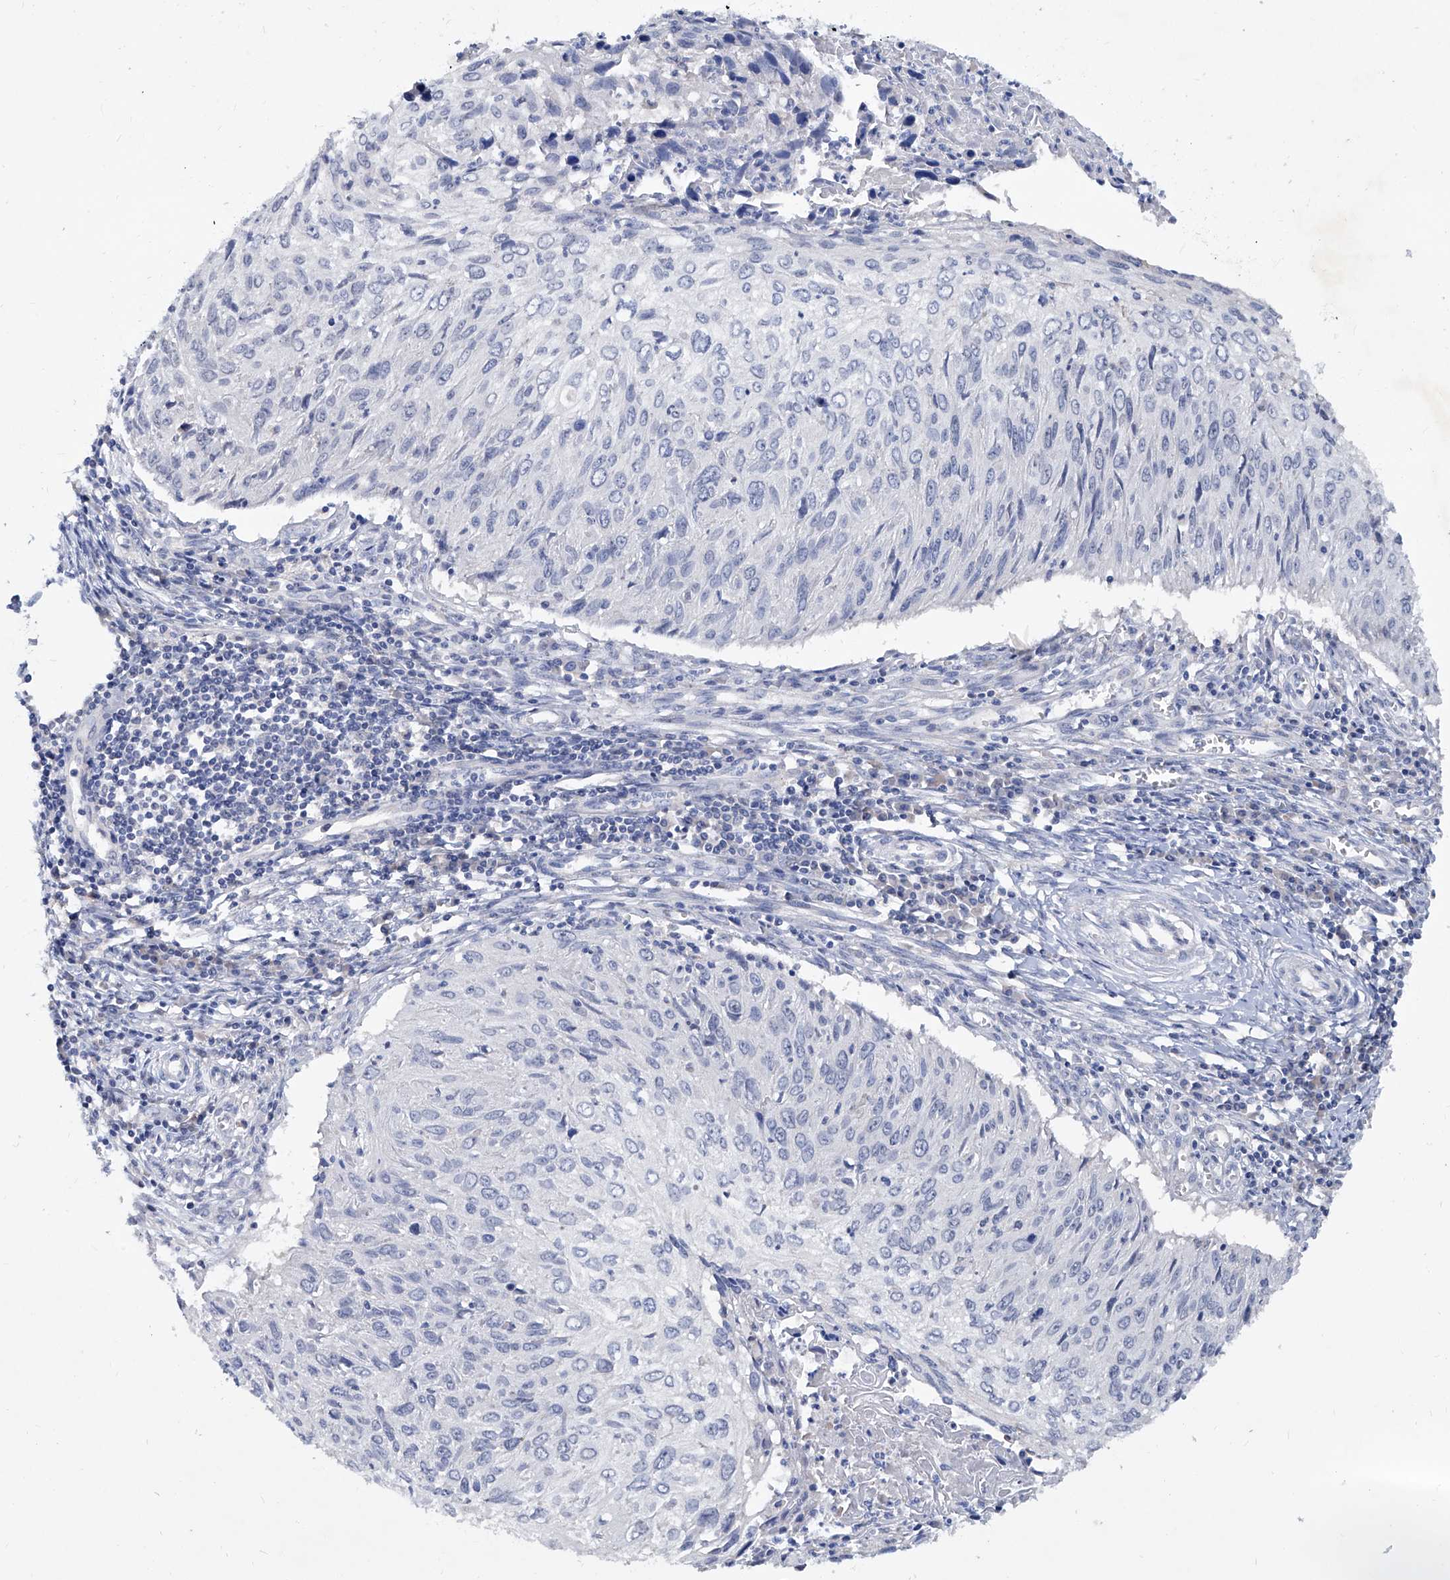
{"staining": {"intensity": "negative", "quantity": "none", "location": "none"}, "tissue": "cervical cancer", "cell_type": "Tumor cells", "image_type": "cancer", "snomed": [{"axis": "morphology", "description": "Squamous cell carcinoma, NOS"}, {"axis": "topography", "description": "Cervix"}], "caption": "Immunohistochemistry (IHC) micrograph of neoplastic tissue: cervical cancer (squamous cell carcinoma) stained with DAB (3,3'-diaminobenzidine) shows no significant protein expression in tumor cells.", "gene": "KLHL17", "patient": {"sex": "female", "age": 51}}